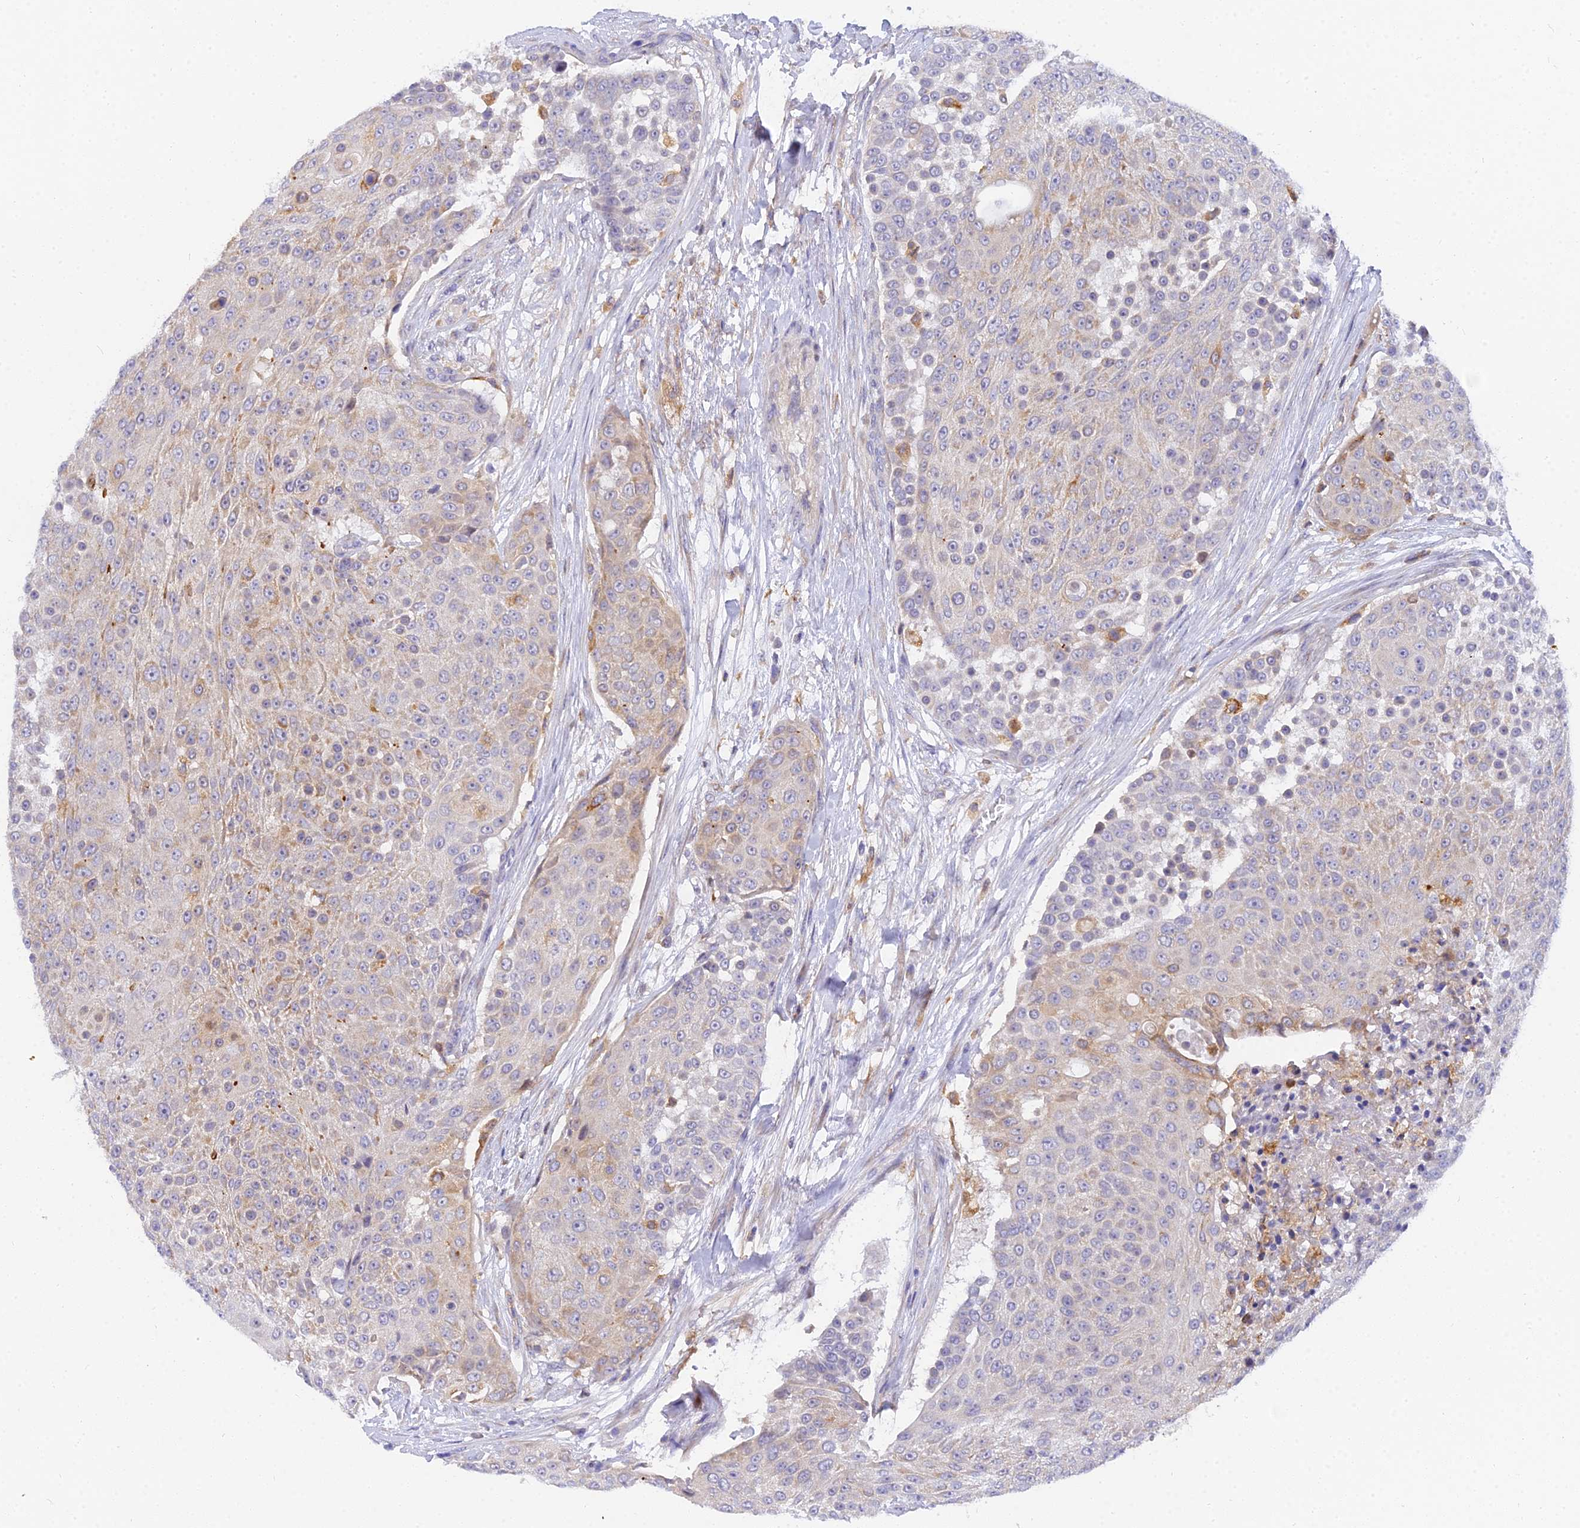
{"staining": {"intensity": "weak", "quantity": "25%-75%", "location": "cytoplasmic/membranous"}, "tissue": "urothelial cancer", "cell_type": "Tumor cells", "image_type": "cancer", "snomed": [{"axis": "morphology", "description": "Urothelial carcinoma, High grade"}, {"axis": "topography", "description": "Urinary bladder"}], "caption": "Protein staining shows weak cytoplasmic/membranous expression in approximately 25%-75% of tumor cells in urothelial carcinoma (high-grade).", "gene": "ARL8B", "patient": {"sex": "female", "age": 63}}